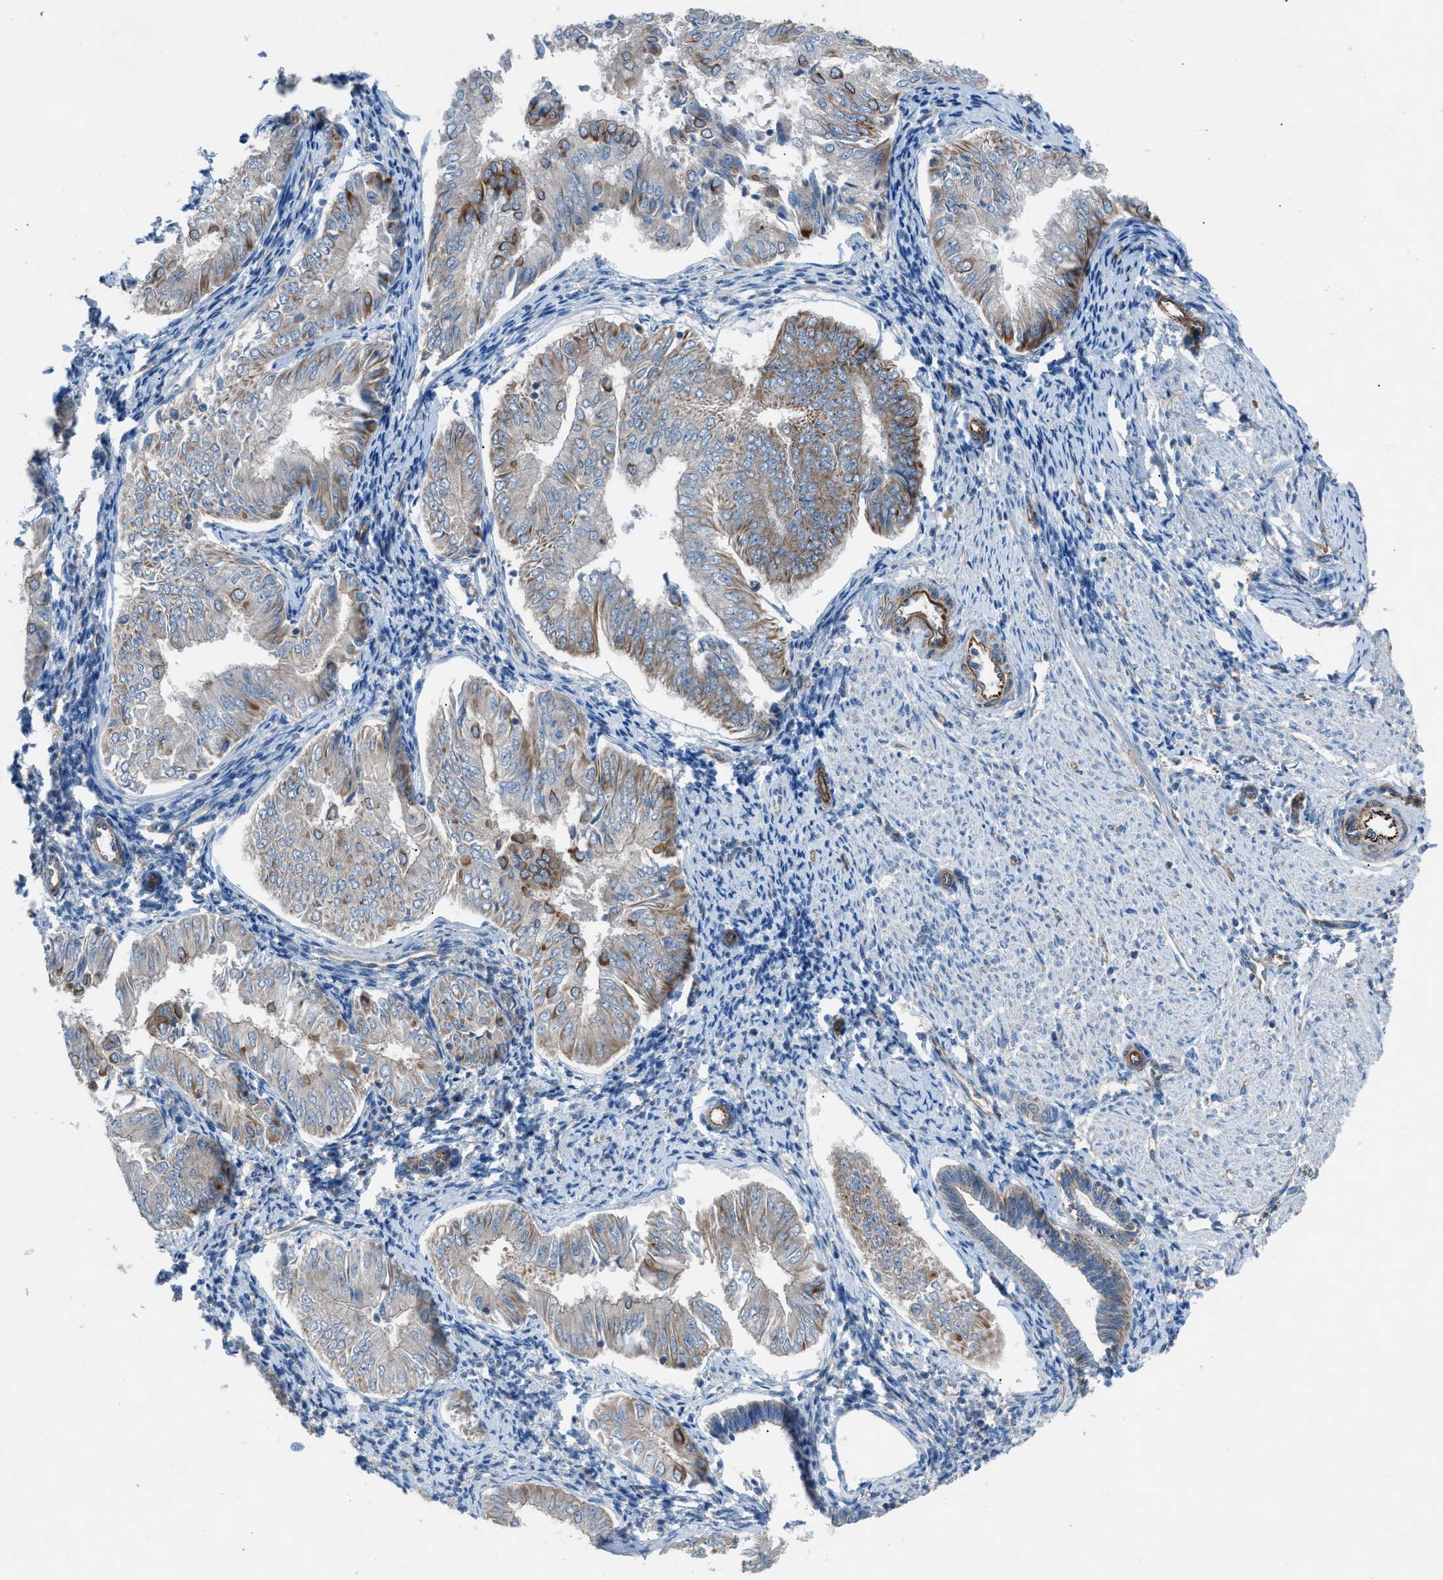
{"staining": {"intensity": "weak", "quantity": "25%-75%", "location": "cytoplasmic/membranous"}, "tissue": "endometrial cancer", "cell_type": "Tumor cells", "image_type": "cancer", "snomed": [{"axis": "morphology", "description": "Adenocarcinoma, NOS"}, {"axis": "topography", "description": "Endometrium"}], "caption": "A brown stain labels weak cytoplasmic/membranous expression of a protein in human endometrial adenocarcinoma tumor cells.", "gene": "CABP7", "patient": {"sex": "female", "age": 53}}